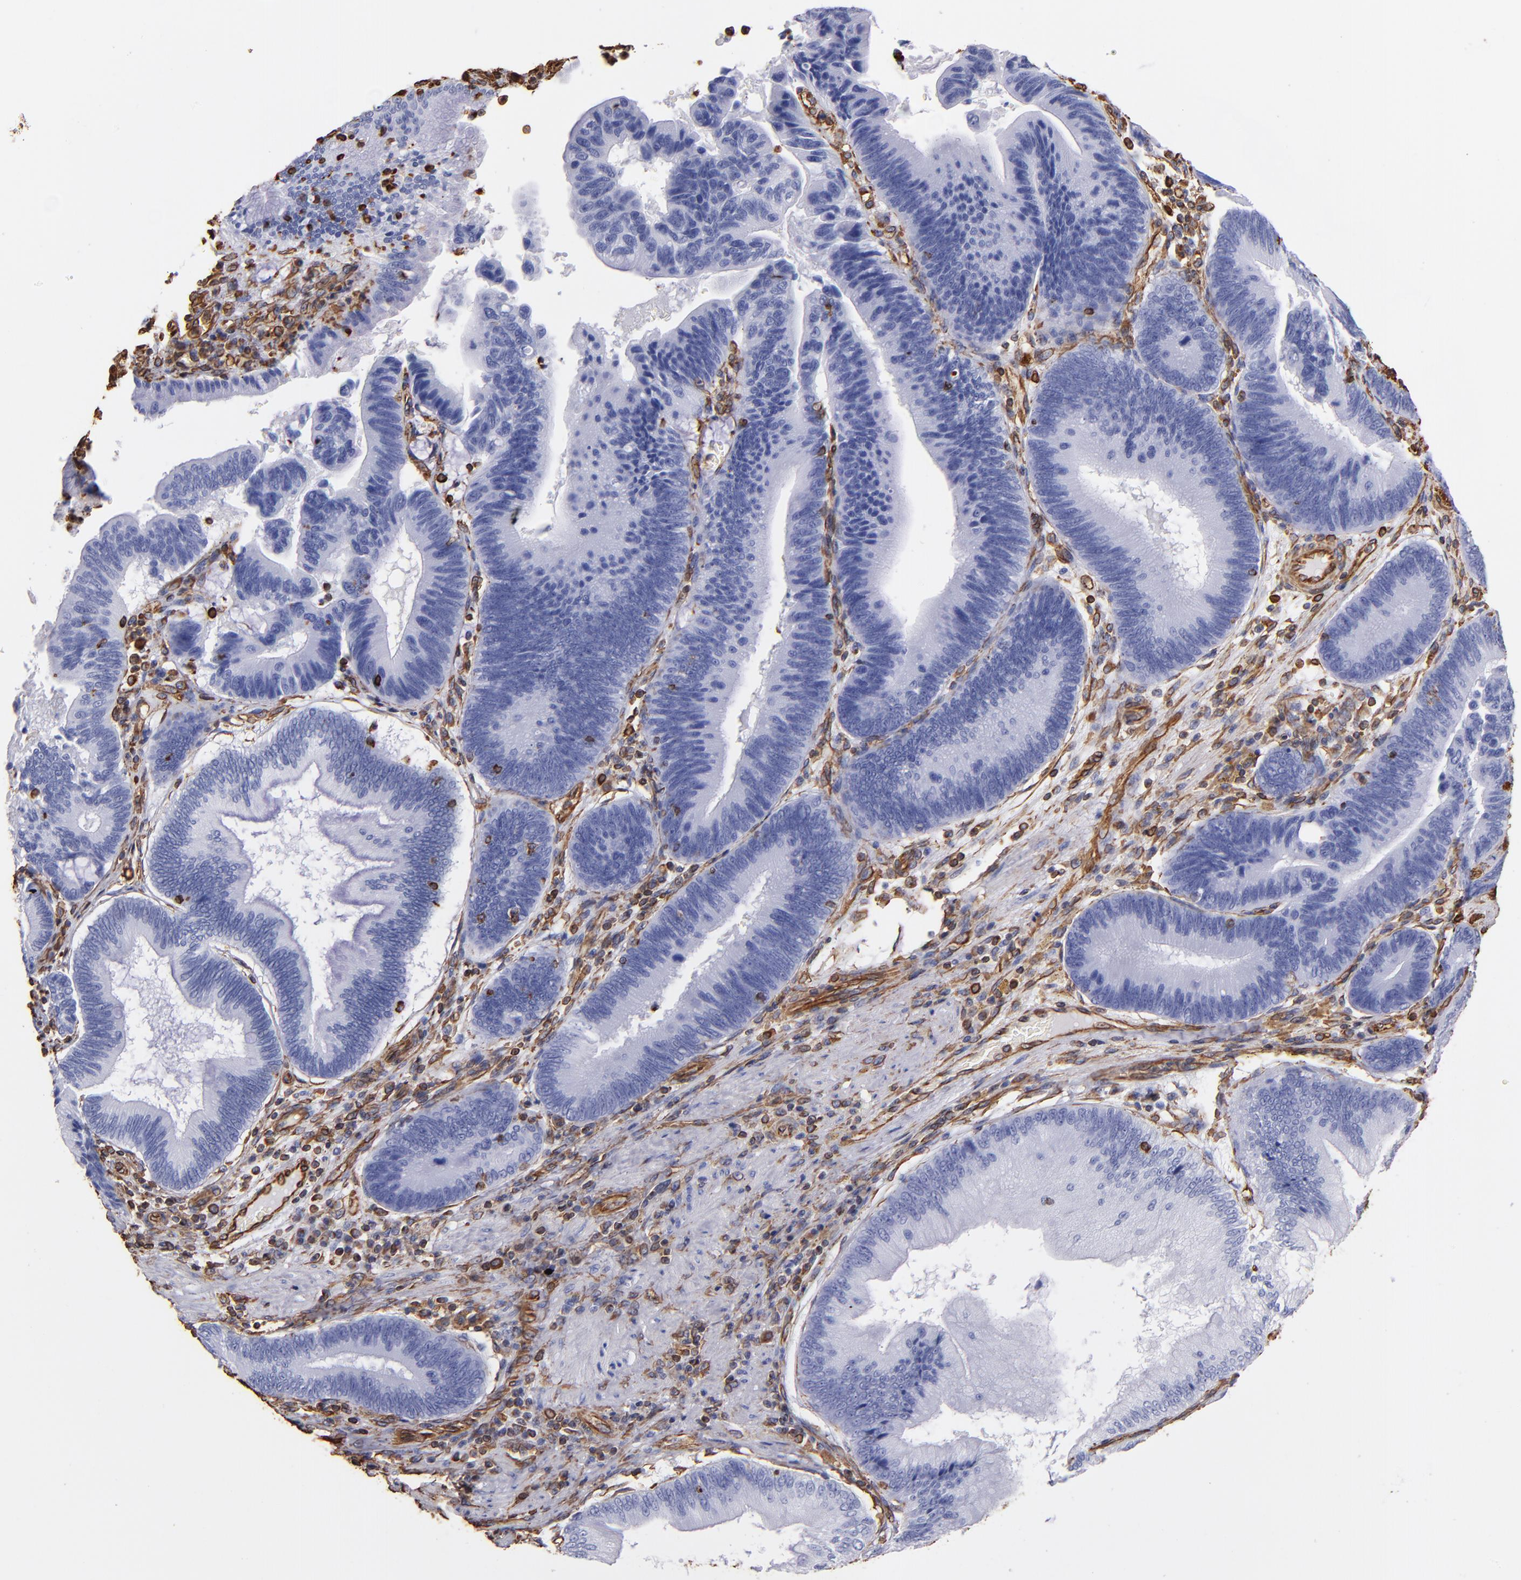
{"staining": {"intensity": "negative", "quantity": "none", "location": "none"}, "tissue": "pancreatic cancer", "cell_type": "Tumor cells", "image_type": "cancer", "snomed": [{"axis": "morphology", "description": "Adenocarcinoma, NOS"}, {"axis": "topography", "description": "Pancreas"}], "caption": "Immunohistochemical staining of pancreatic cancer (adenocarcinoma) exhibits no significant staining in tumor cells.", "gene": "VIM", "patient": {"sex": "male", "age": 82}}